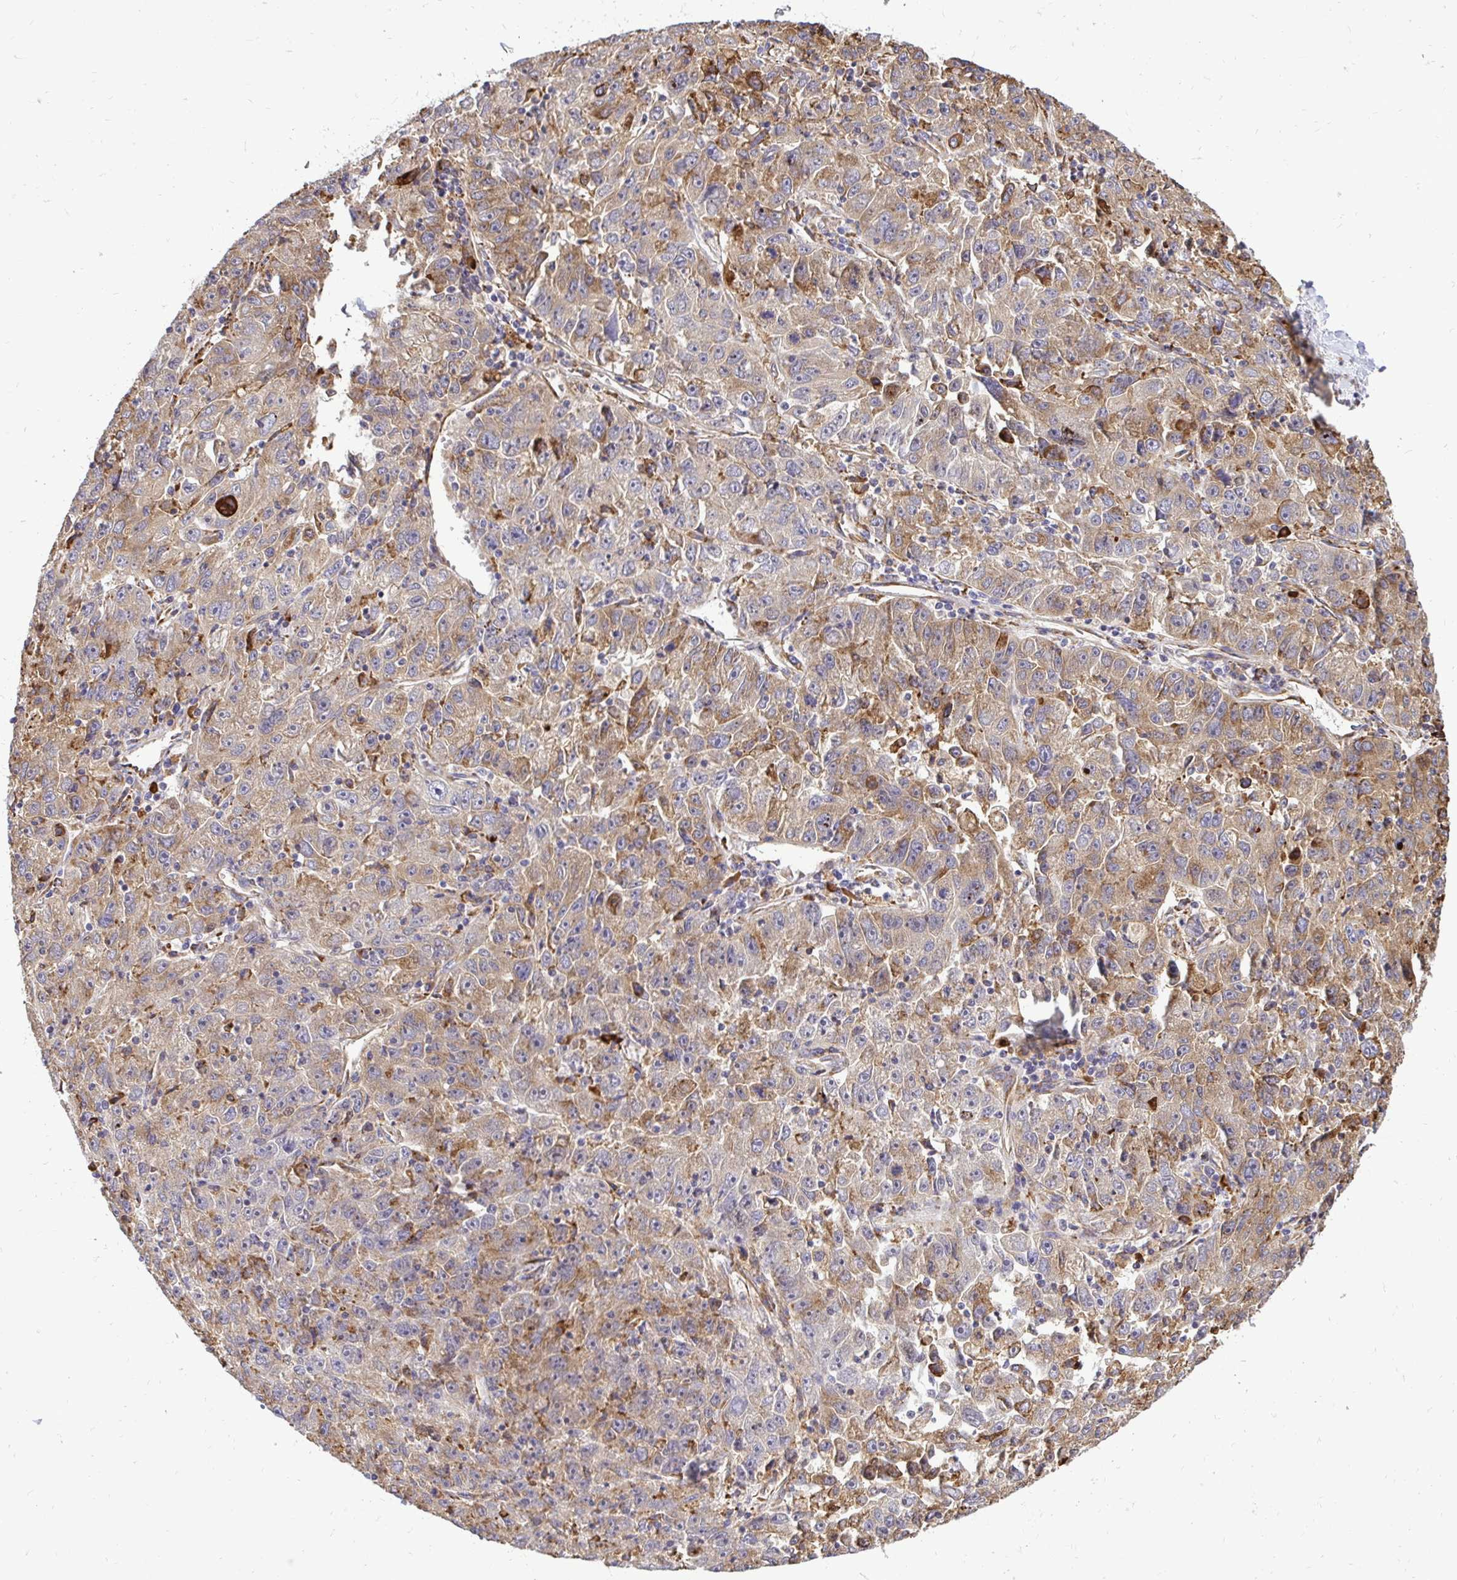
{"staining": {"intensity": "moderate", "quantity": ">75%", "location": "cytoplasmic/membranous"}, "tissue": "lung cancer", "cell_type": "Tumor cells", "image_type": "cancer", "snomed": [{"axis": "morphology", "description": "Normal morphology"}, {"axis": "morphology", "description": "Adenocarcinoma, NOS"}, {"axis": "topography", "description": "Lymph node"}, {"axis": "topography", "description": "Lung"}], "caption": "A micrograph showing moderate cytoplasmic/membranous staining in about >75% of tumor cells in lung adenocarcinoma, as visualized by brown immunohistochemical staining.", "gene": "NAALAD2", "patient": {"sex": "female", "age": 57}}